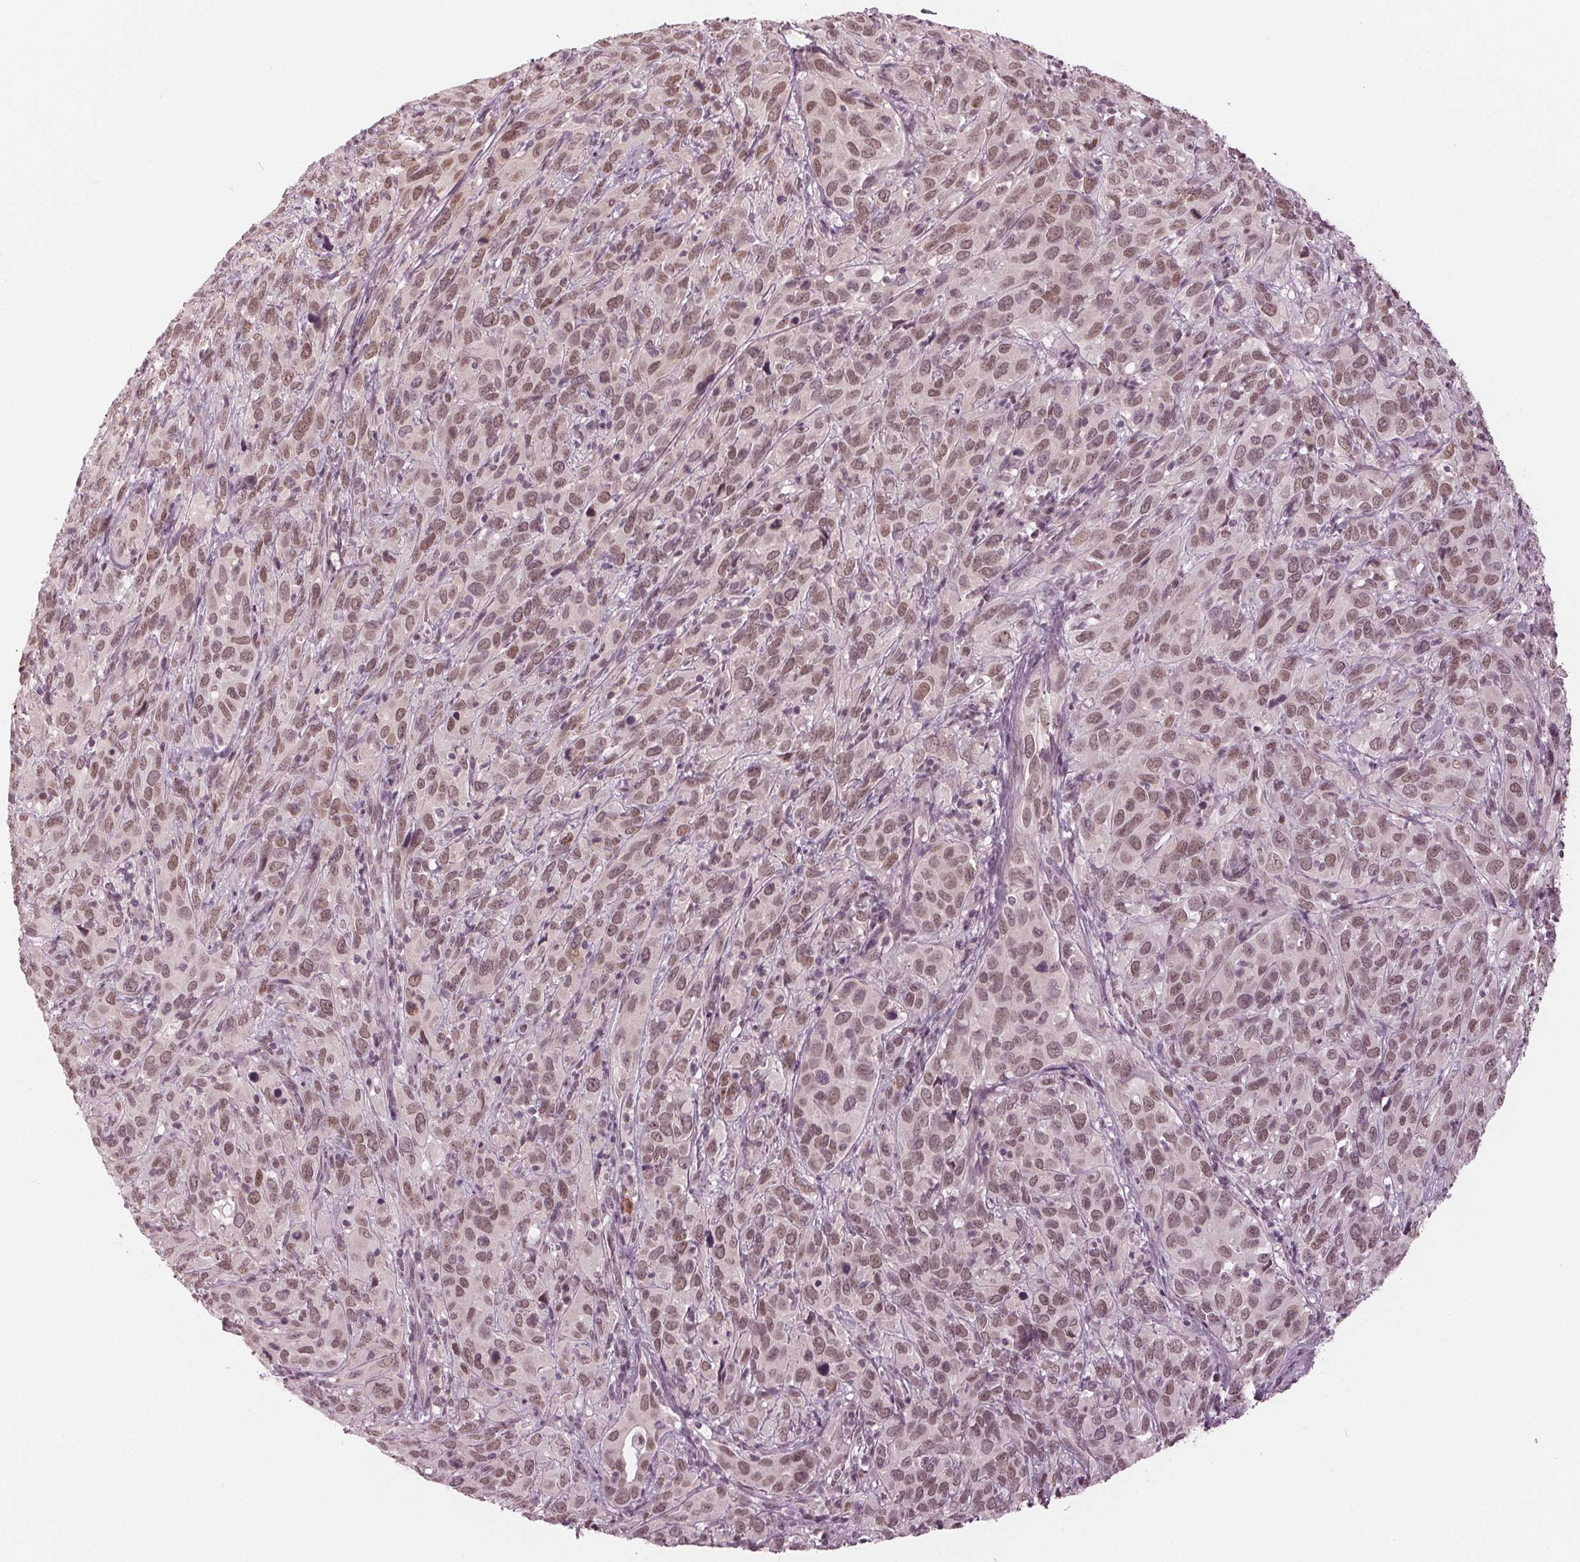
{"staining": {"intensity": "moderate", "quantity": ">75%", "location": "nuclear"}, "tissue": "cervical cancer", "cell_type": "Tumor cells", "image_type": "cancer", "snomed": [{"axis": "morphology", "description": "Squamous cell carcinoma, NOS"}, {"axis": "topography", "description": "Cervix"}], "caption": "A histopathology image of cervical squamous cell carcinoma stained for a protein reveals moderate nuclear brown staining in tumor cells.", "gene": "DNMT3L", "patient": {"sex": "female", "age": 51}}